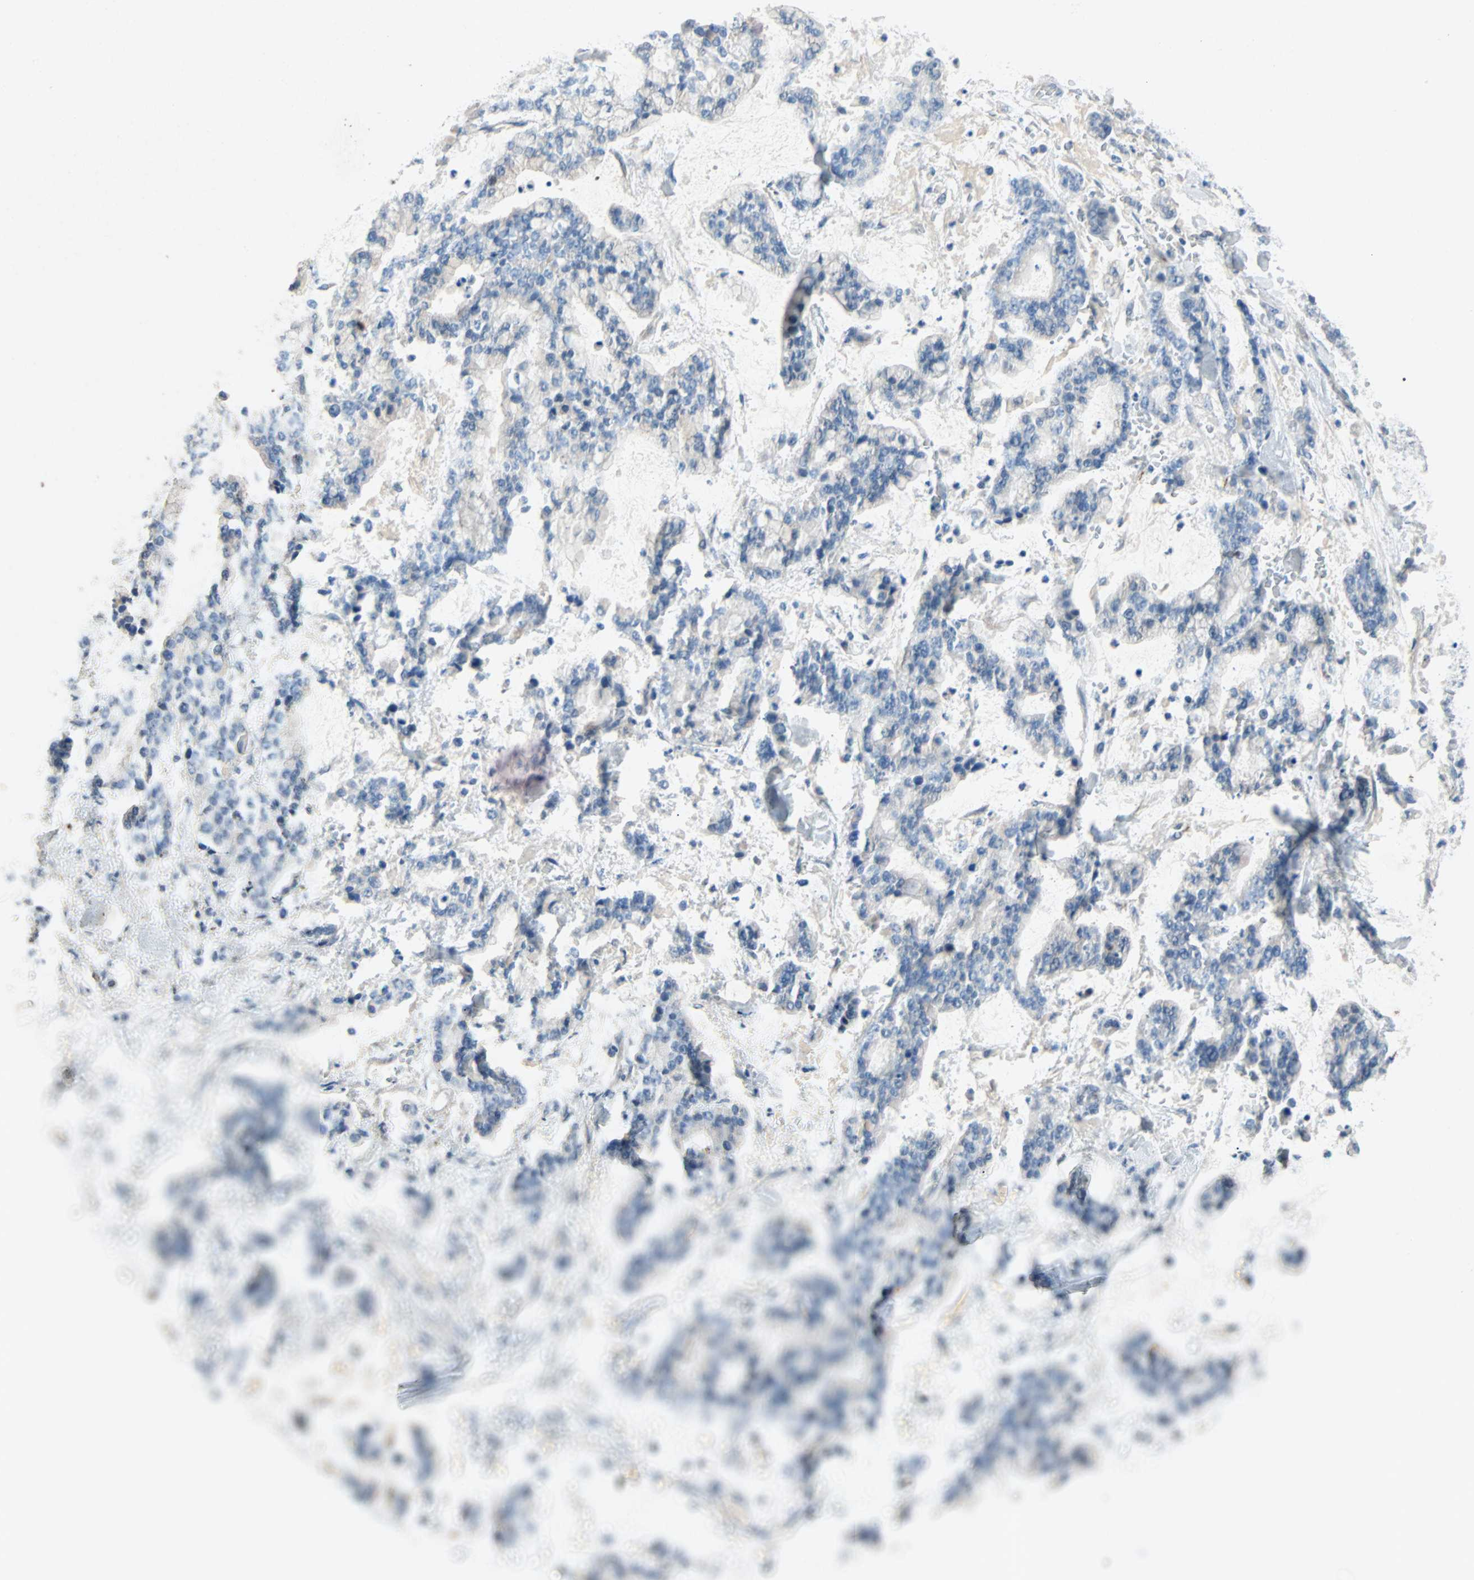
{"staining": {"intensity": "negative", "quantity": "none", "location": "none"}, "tissue": "stomach cancer", "cell_type": "Tumor cells", "image_type": "cancer", "snomed": [{"axis": "morphology", "description": "Normal tissue, NOS"}, {"axis": "morphology", "description": "Adenocarcinoma, NOS"}, {"axis": "topography", "description": "Stomach, upper"}, {"axis": "topography", "description": "Stomach"}], "caption": "A high-resolution histopathology image shows immunohistochemistry (IHC) staining of adenocarcinoma (stomach), which shows no significant positivity in tumor cells. (DAB (3,3'-diaminobenzidine) immunohistochemistry, high magnification).", "gene": "PCDHB2", "patient": {"sex": "male", "age": 76}}